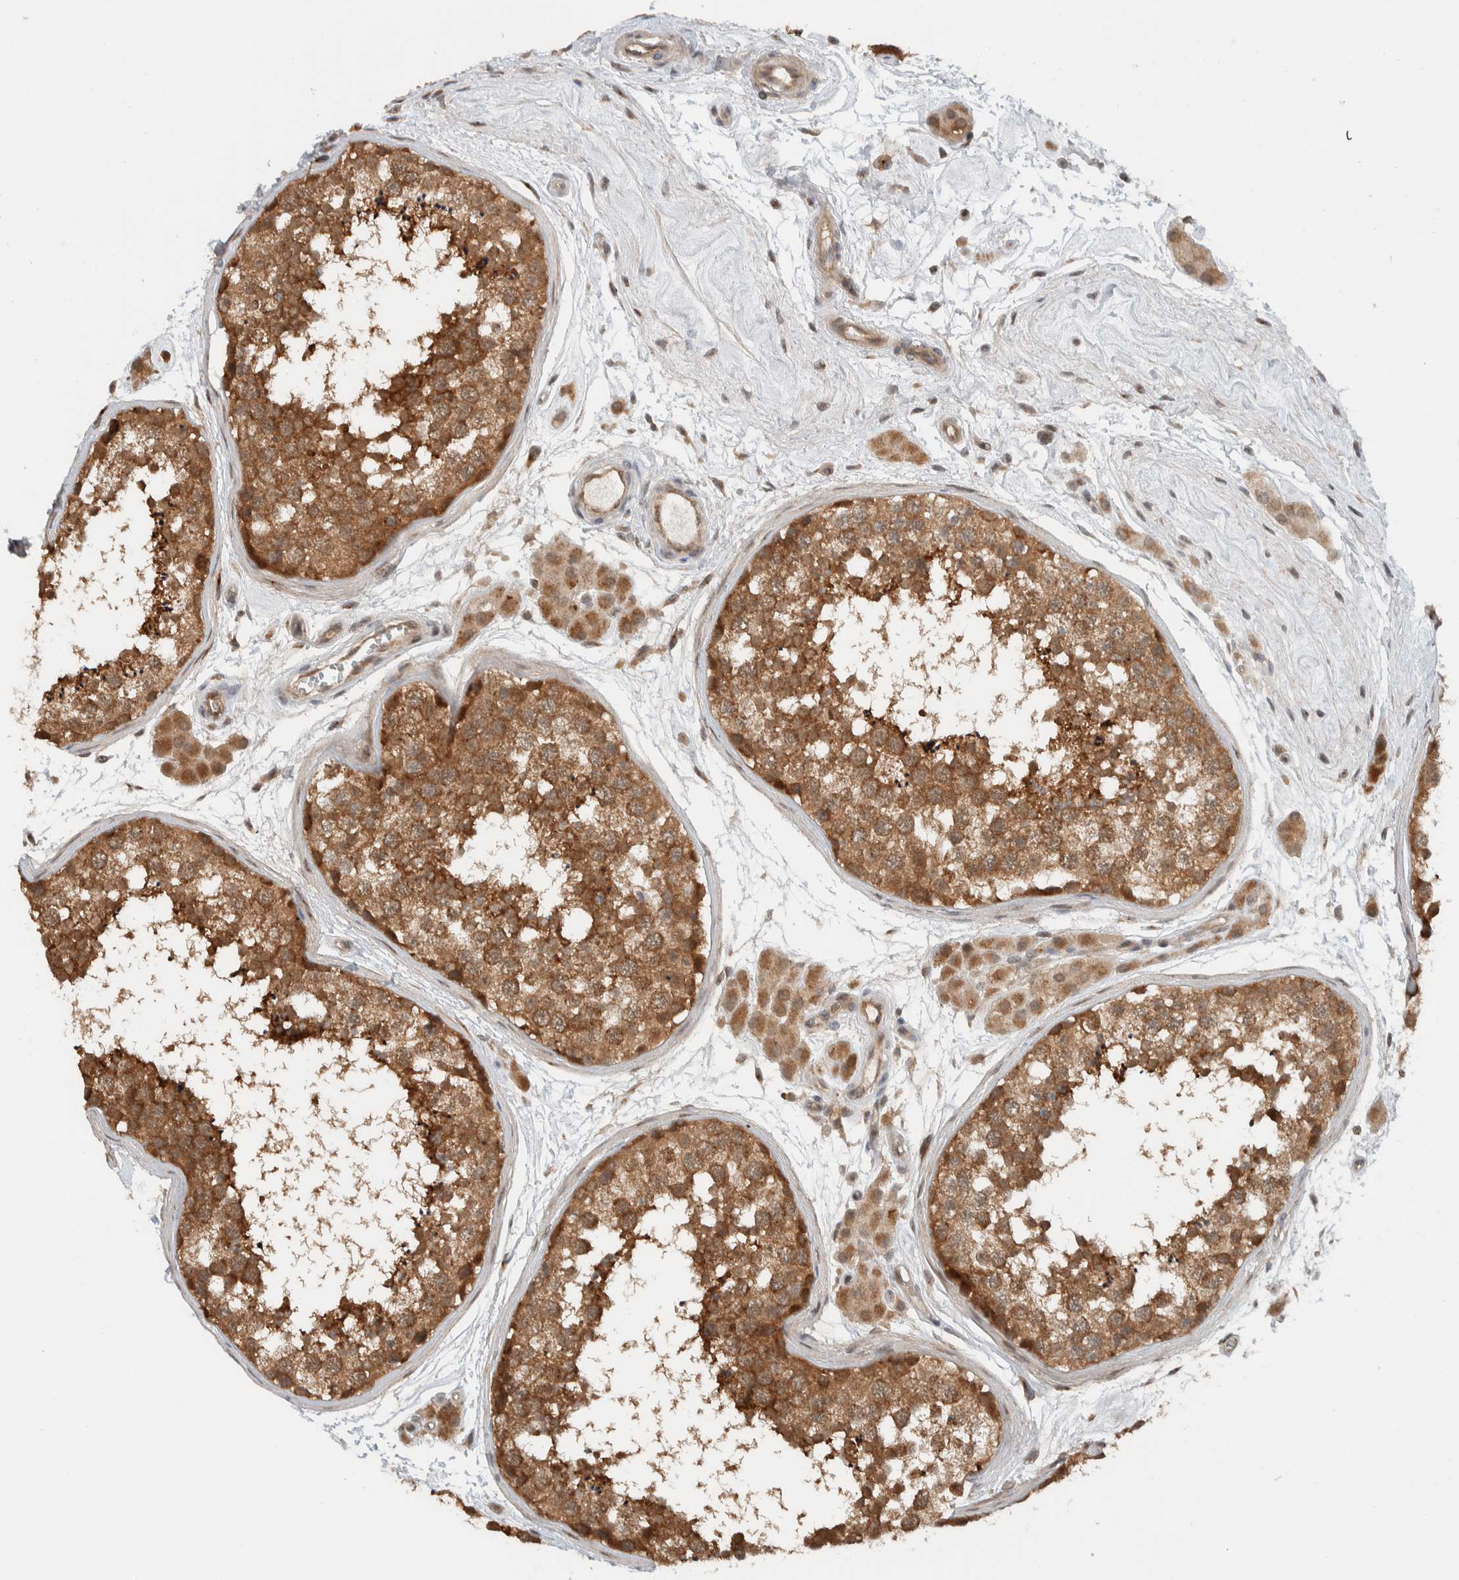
{"staining": {"intensity": "moderate", "quantity": ">75%", "location": "cytoplasmic/membranous"}, "tissue": "testis", "cell_type": "Cells in seminiferous ducts", "image_type": "normal", "snomed": [{"axis": "morphology", "description": "Normal tissue, NOS"}, {"axis": "topography", "description": "Testis"}], "caption": "Protein staining of normal testis demonstrates moderate cytoplasmic/membranous expression in approximately >75% of cells in seminiferous ducts. The staining is performed using DAB brown chromogen to label protein expression. The nuclei are counter-stained blue using hematoxylin.", "gene": "KLHL6", "patient": {"sex": "male", "age": 56}}